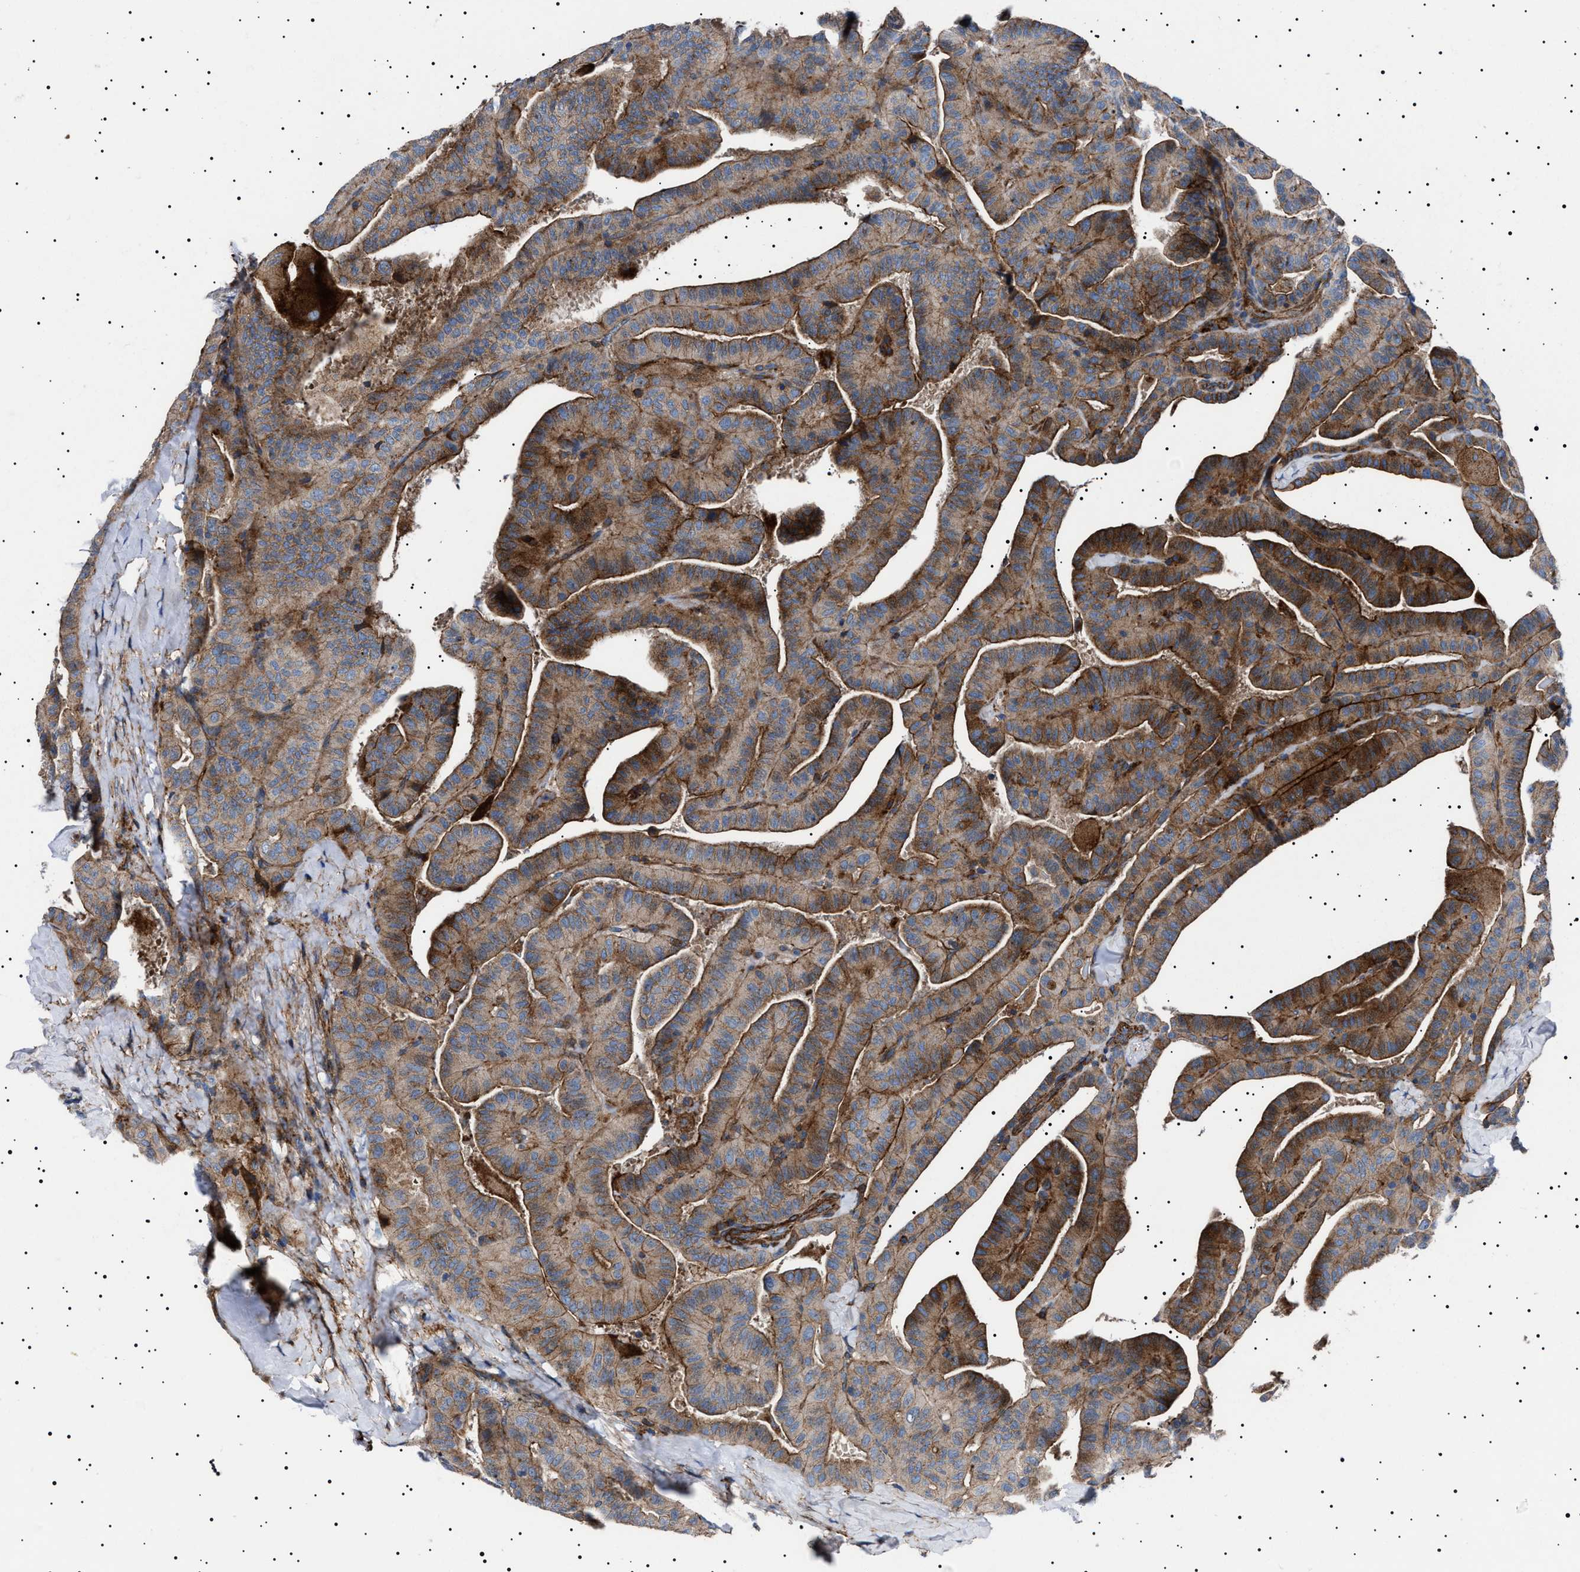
{"staining": {"intensity": "moderate", "quantity": ">75%", "location": "cytoplasmic/membranous"}, "tissue": "thyroid cancer", "cell_type": "Tumor cells", "image_type": "cancer", "snomed": [{"axis": "morphology", "description": "Papillary adenocarcinoma, NOS"}, {"axis": "topography", "description": "Thyroid gland"}], "caption": "A high-resolution histopathology image shows immunohistochemistry staining of thyroid cancer, which exhibits moderate cytoplasmic/membranous expression in approximately >75% of tumor cells. (DAB (3,3'-diaminobenzidine) IHC with brightfield microscopy, high magnification).", "gene": "NEU1", "patient": {"sex": "male", "age": 77}}